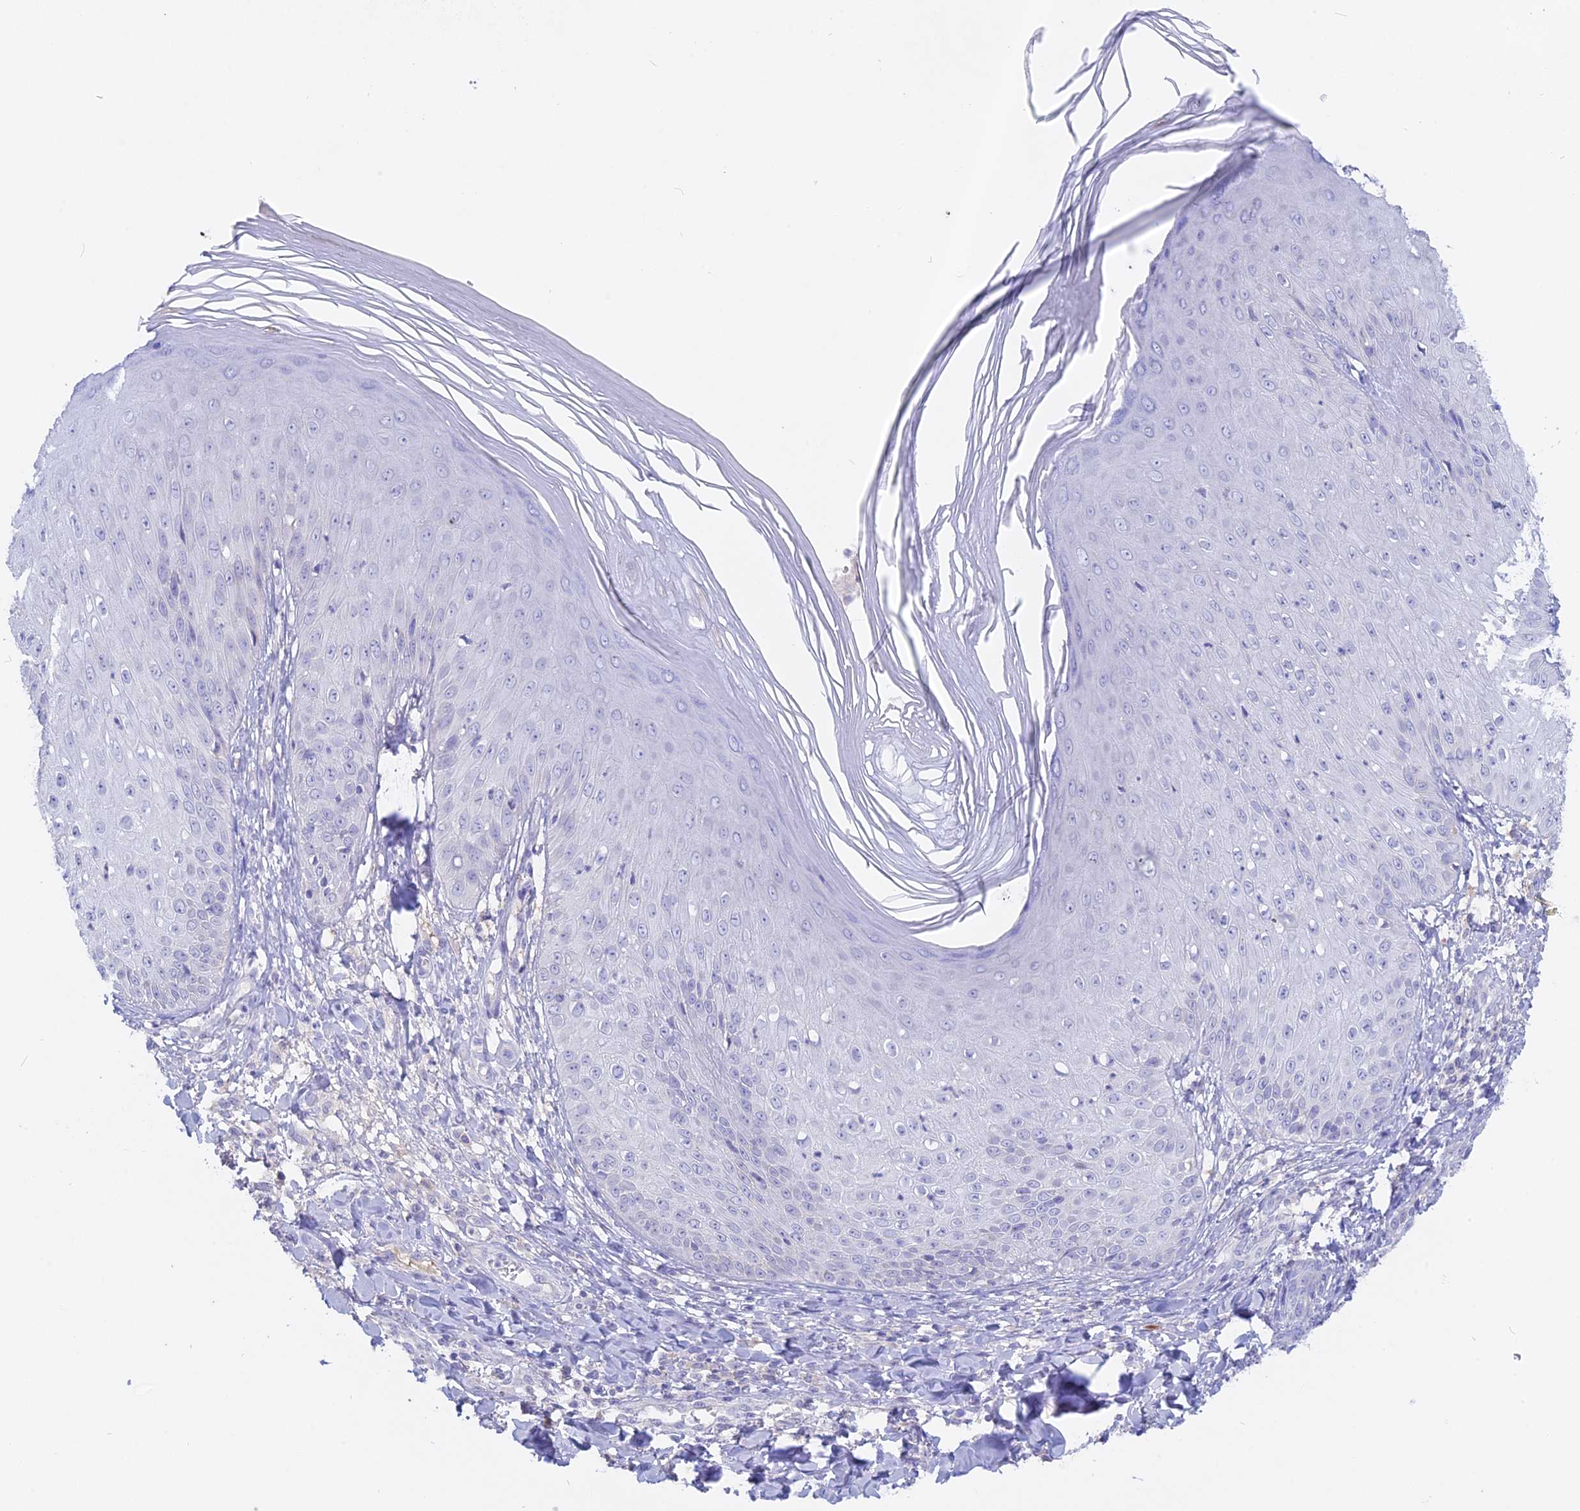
{"staining": {"intensity": "moderate", "quantity": "<25%", "location": "cytoplasmic/membranous"}, "tissue": "skin", "cell_type": "Epidermal cells", "image_type": "normal", "snomed": [{"axis": "morphology", "description": "Normal tissue, NOS"}, {"axis": "morphology", "description": "Inflammation, NOS"}, {"axis": "topography", "description": "Soft tissue"}, {"axis": "topography", "description": "Anal"}], "caption": "Immunohistochemical staining of normal human skin demonstrates low levels of moderate cytoplasmic/membranous staining in about <25% of epidermal cells.", "gene": "ADGRA1", "patient": {"sex": "female", "age": 15}}